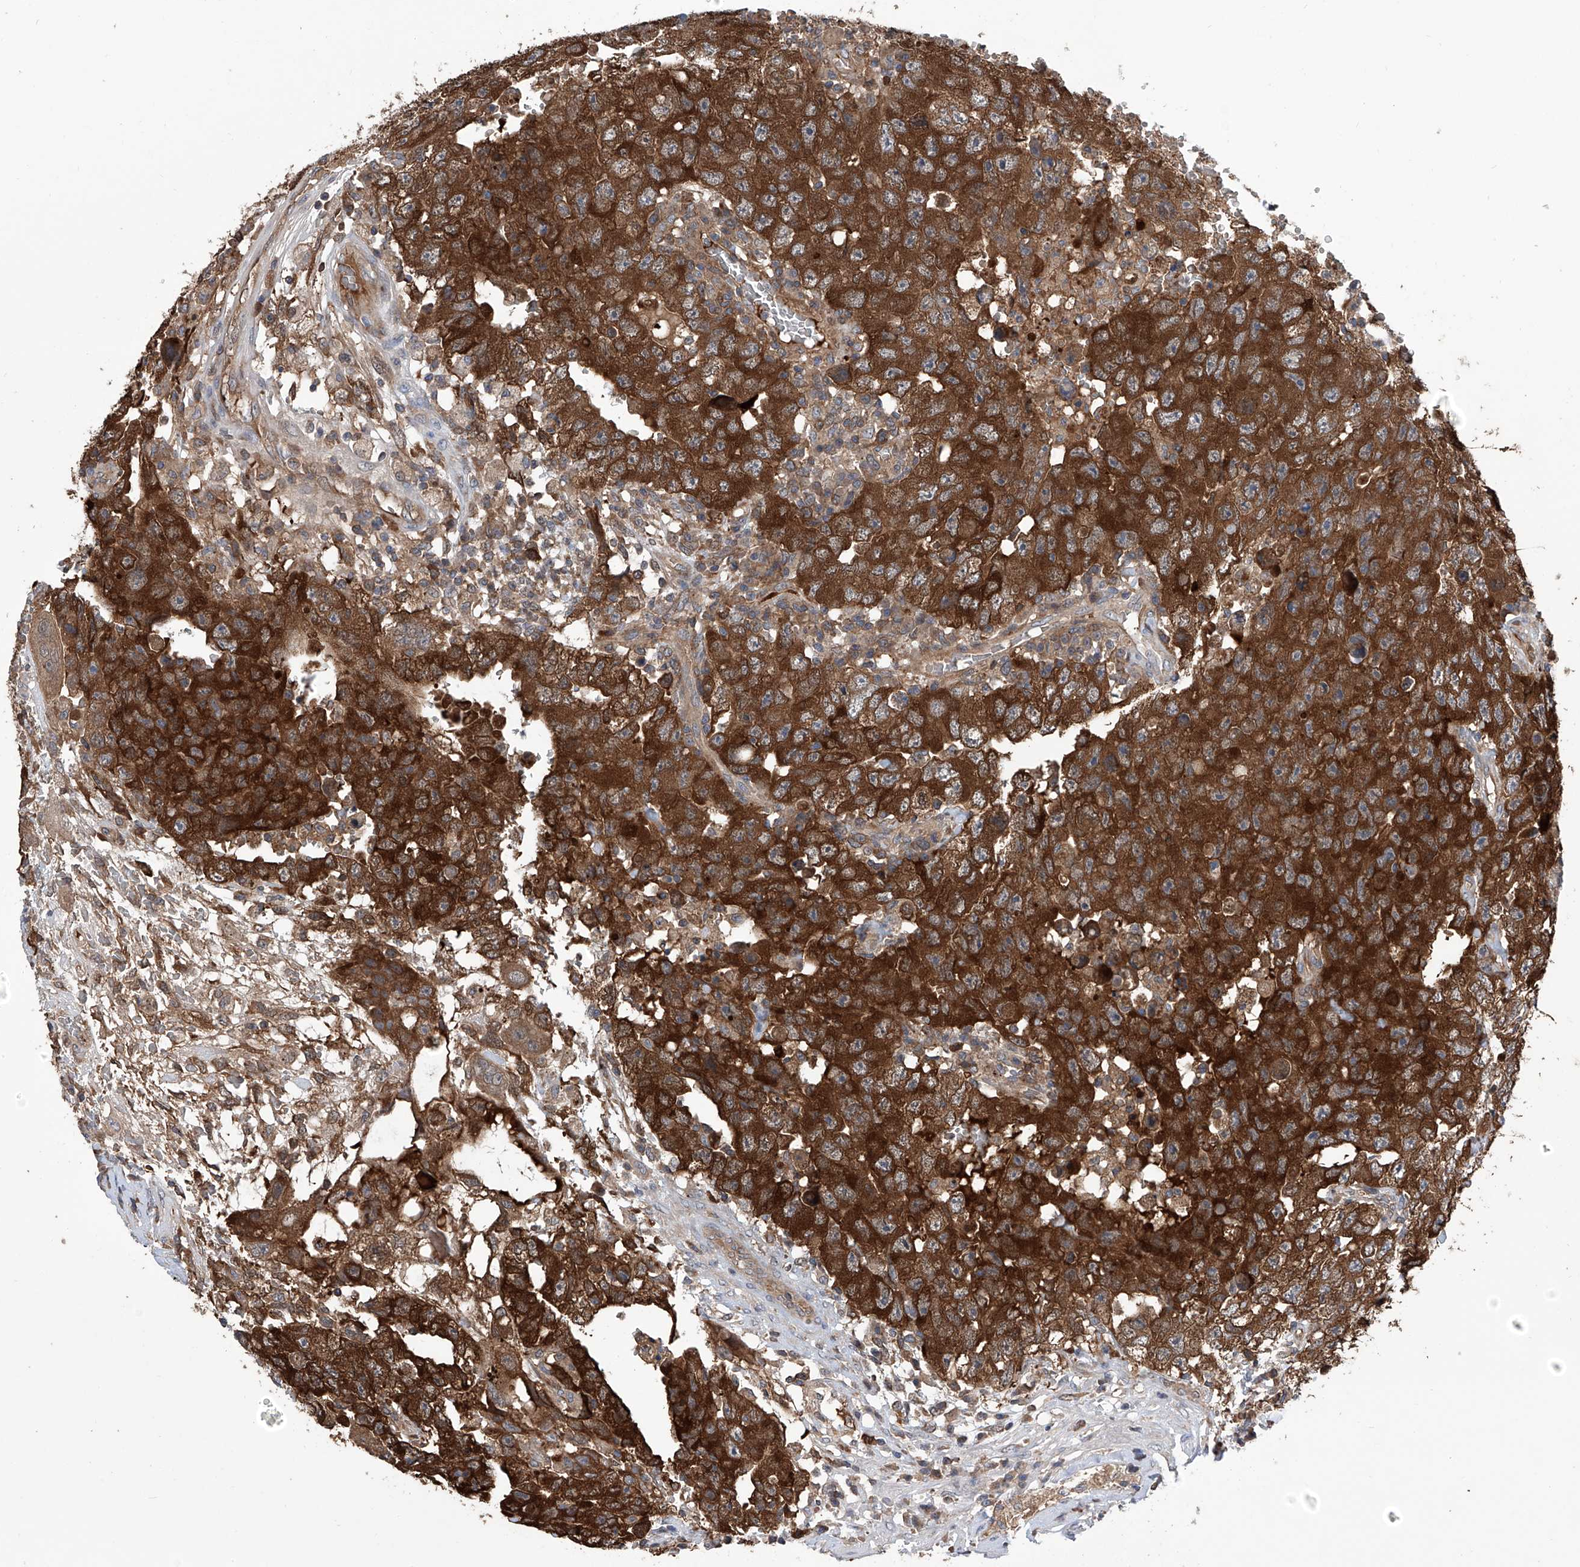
{"staining": {"intensity": "strong", "quantity": ">75%", "location": "cytoplasmic/membranous"}, "tissue": "testis cancer", "cell_type": "Tumor cells", "image_type": "cancer", "snomed": [{"axis": "morphology", "description": "Carcinoma, Embryonal, NOS"}, {"axis": "topography", "description": "Testis"}], "caption": "Strong cytoplasmic/membranous staining is present in about >75% of tumor cells in testis cancer.", "gene": "NUDT17", "patient": {"sex": "male", "age": 26}}